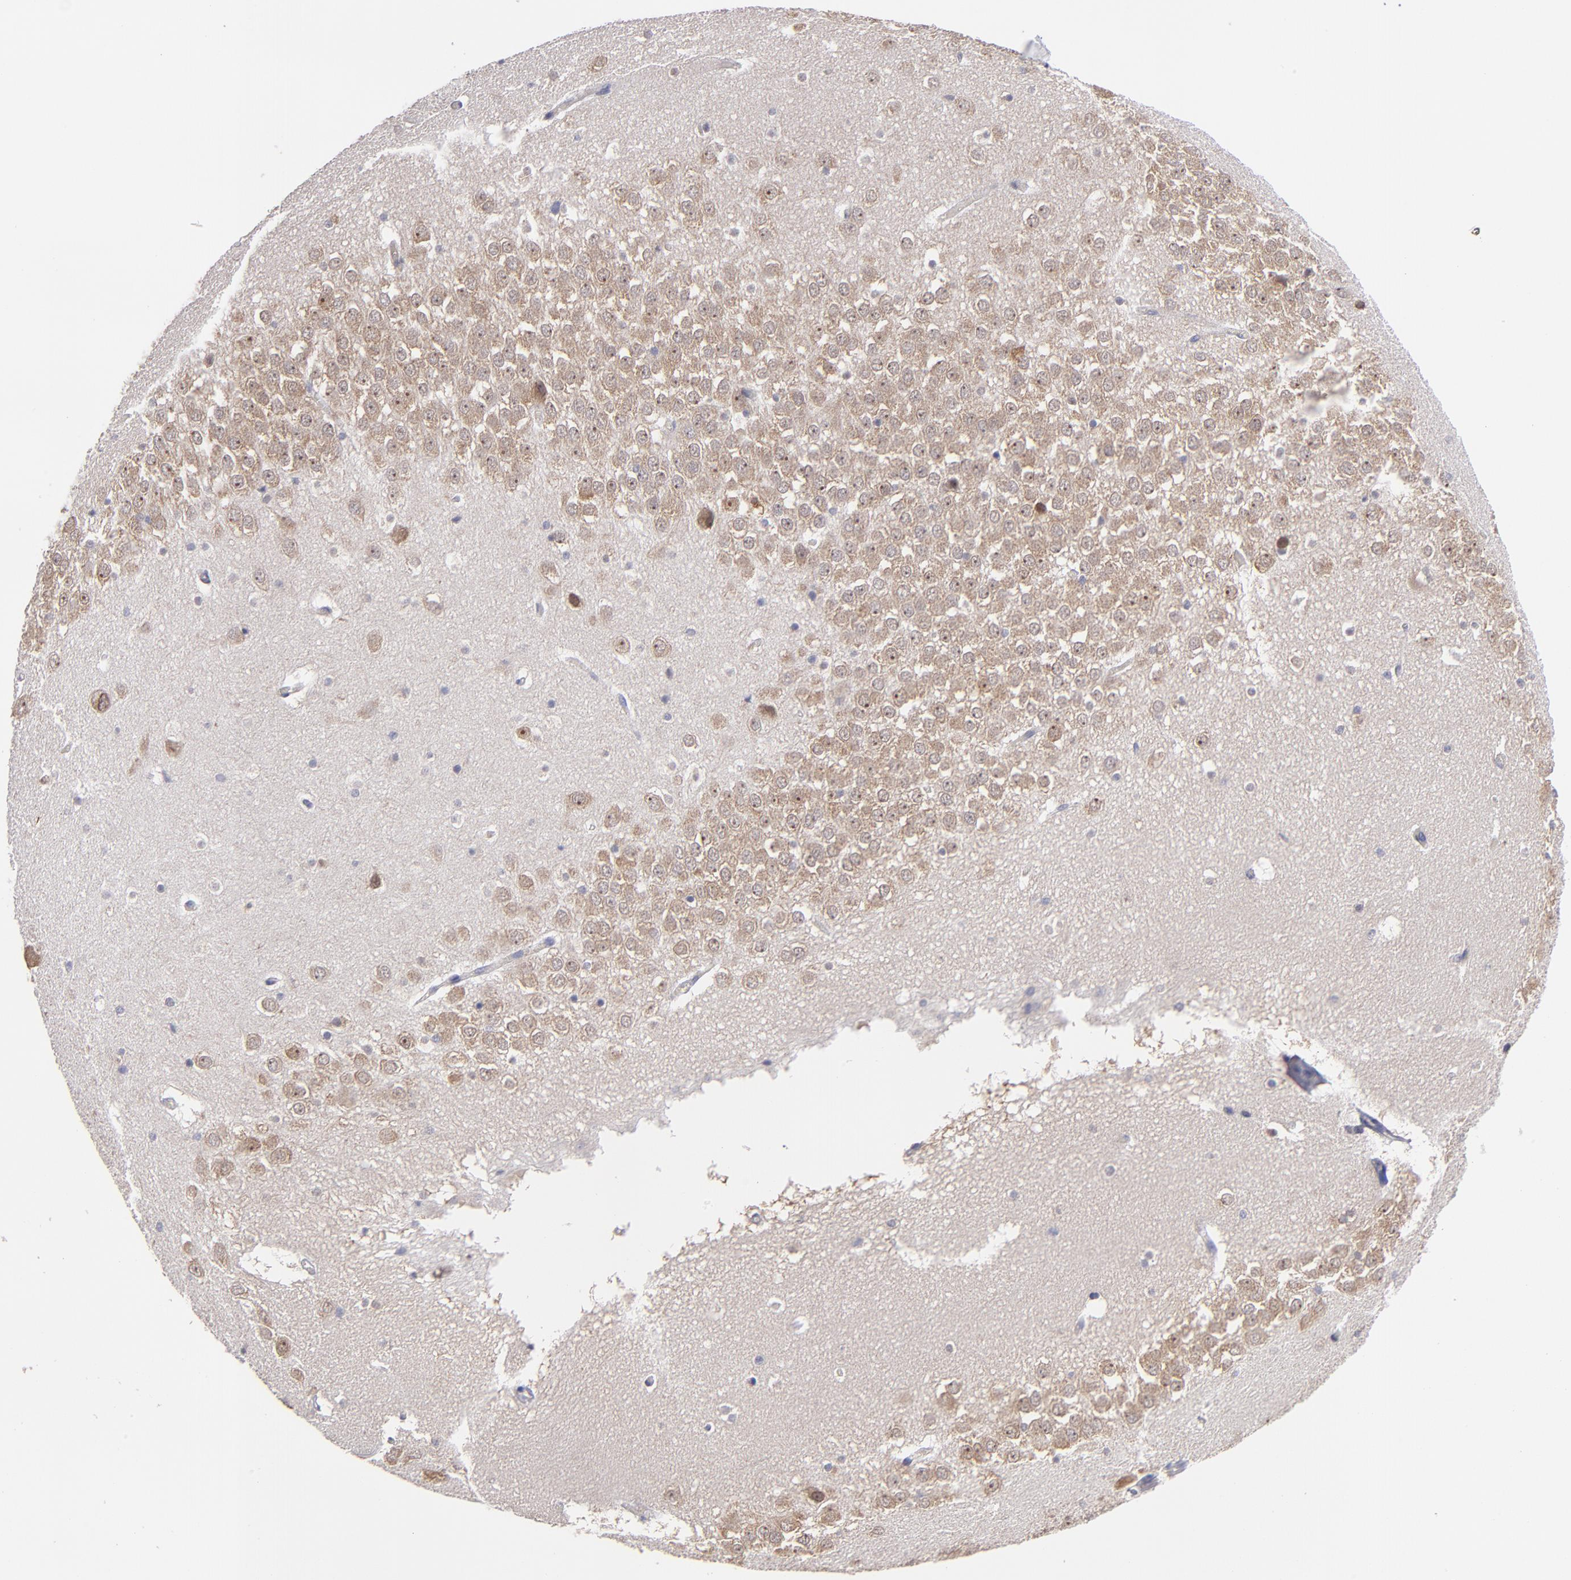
{"staining": {"intensity": "negative", "quantity": "none", "location": "none"}, "tissue": "hippocampus", "cell_type": "Glial cells", "image_type": "normal", "snomed": [{"axis": "morphology", "description": "Normal tissue, NOS"}, {"axis": "topography", "description": "Hippocampus"}], "caption": "The histopathology image shows no significant expression in glial cells of hippocampus. (Brightfield microscopy of DAB IHC at high magnification).", "gene": "EIF3L", "patient": {"sex": "male", "age": 45}}